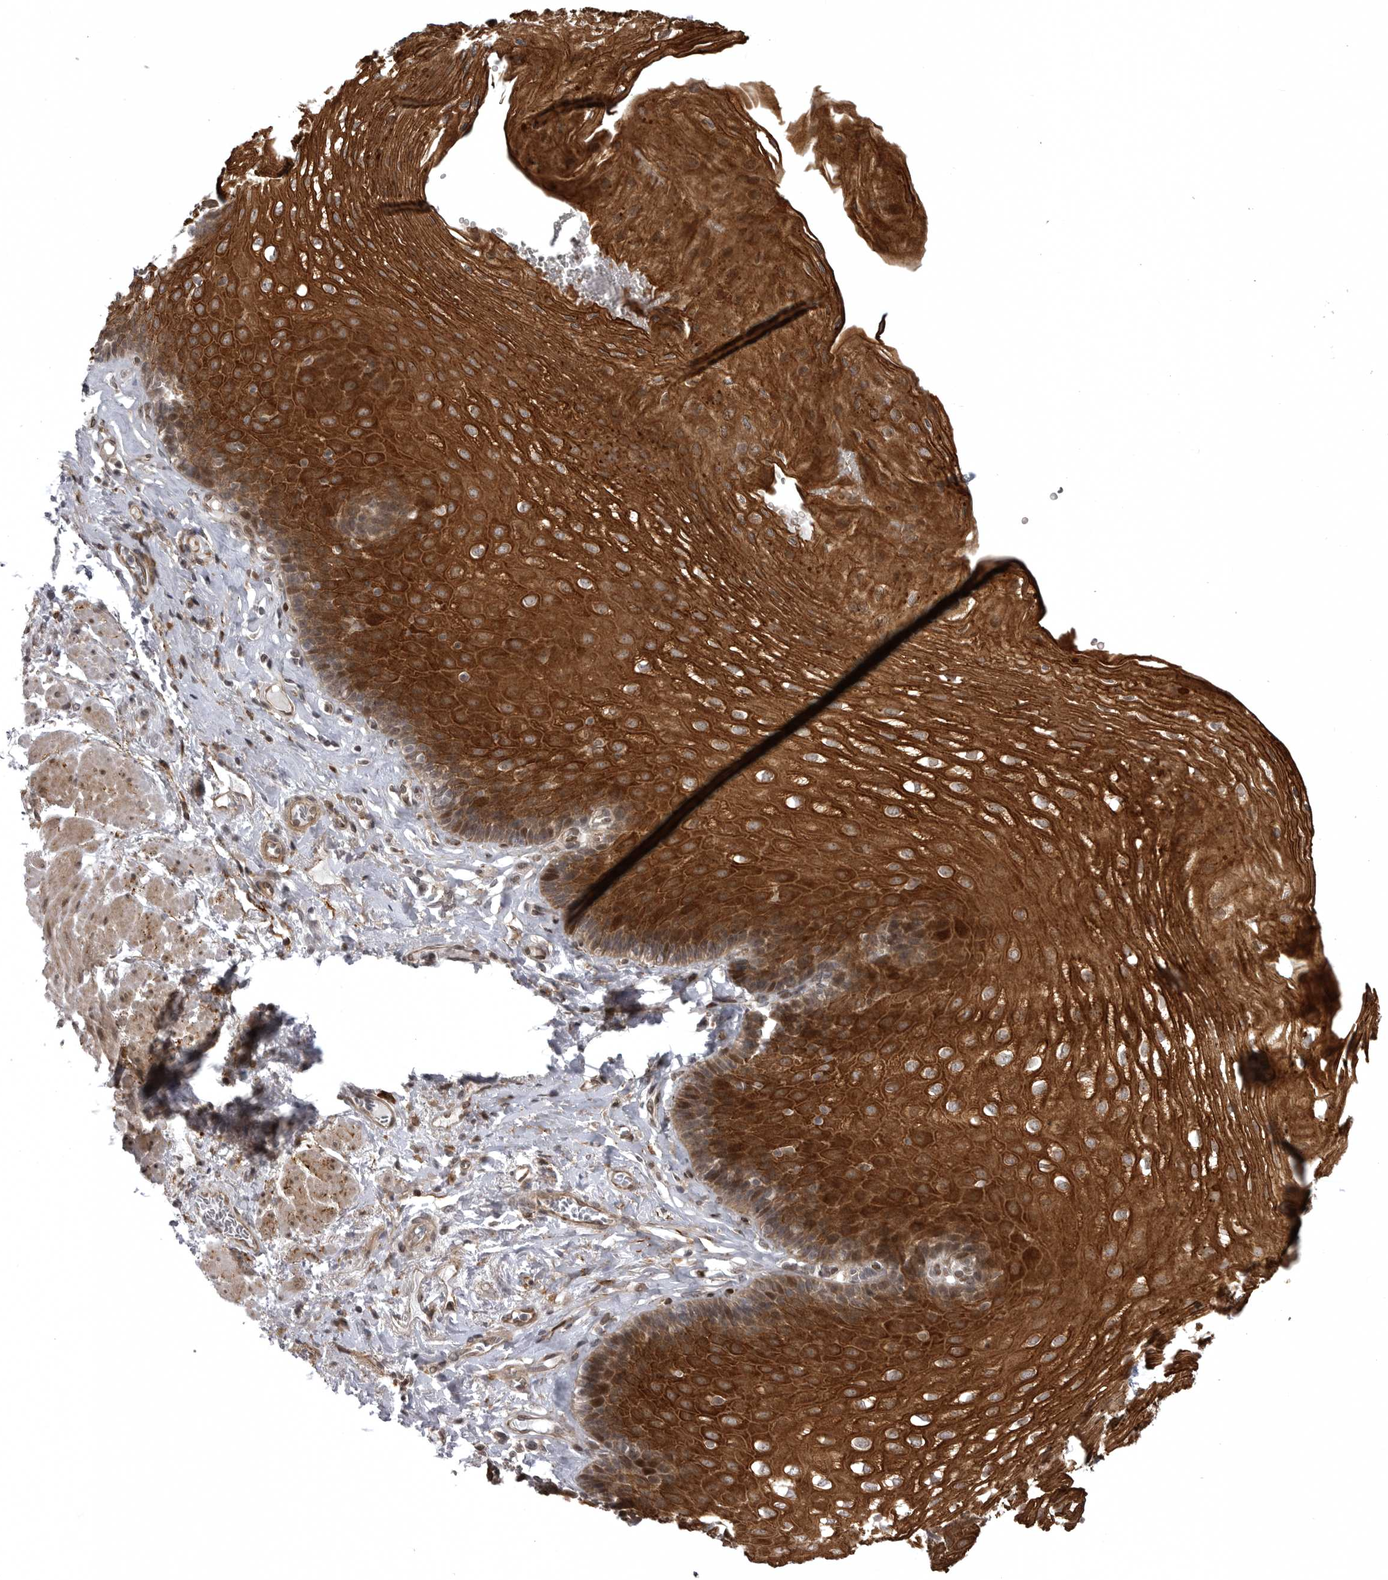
{"staining": {"intensity": "strong", "quantity": ">75%", "location": "cytoplasmic/membranous,nuclear"}, "tissue": "esophagus", "cell_type": "Squamous epithelial cells", "image_type": "normal", "snomed": [{"axis": "morphology", "description": "Normal tissue, NOS"}, {"axis": "topography", "description": "Esophagus"}], "caption": "A brown stain highlights strong cytoplasmic/membranous,nuclear positivity of a protein in squamous epithelial cells of unremarkable esophagus.", "gene": "SNX16", "patient": {"sex": "female", "age": 66}}